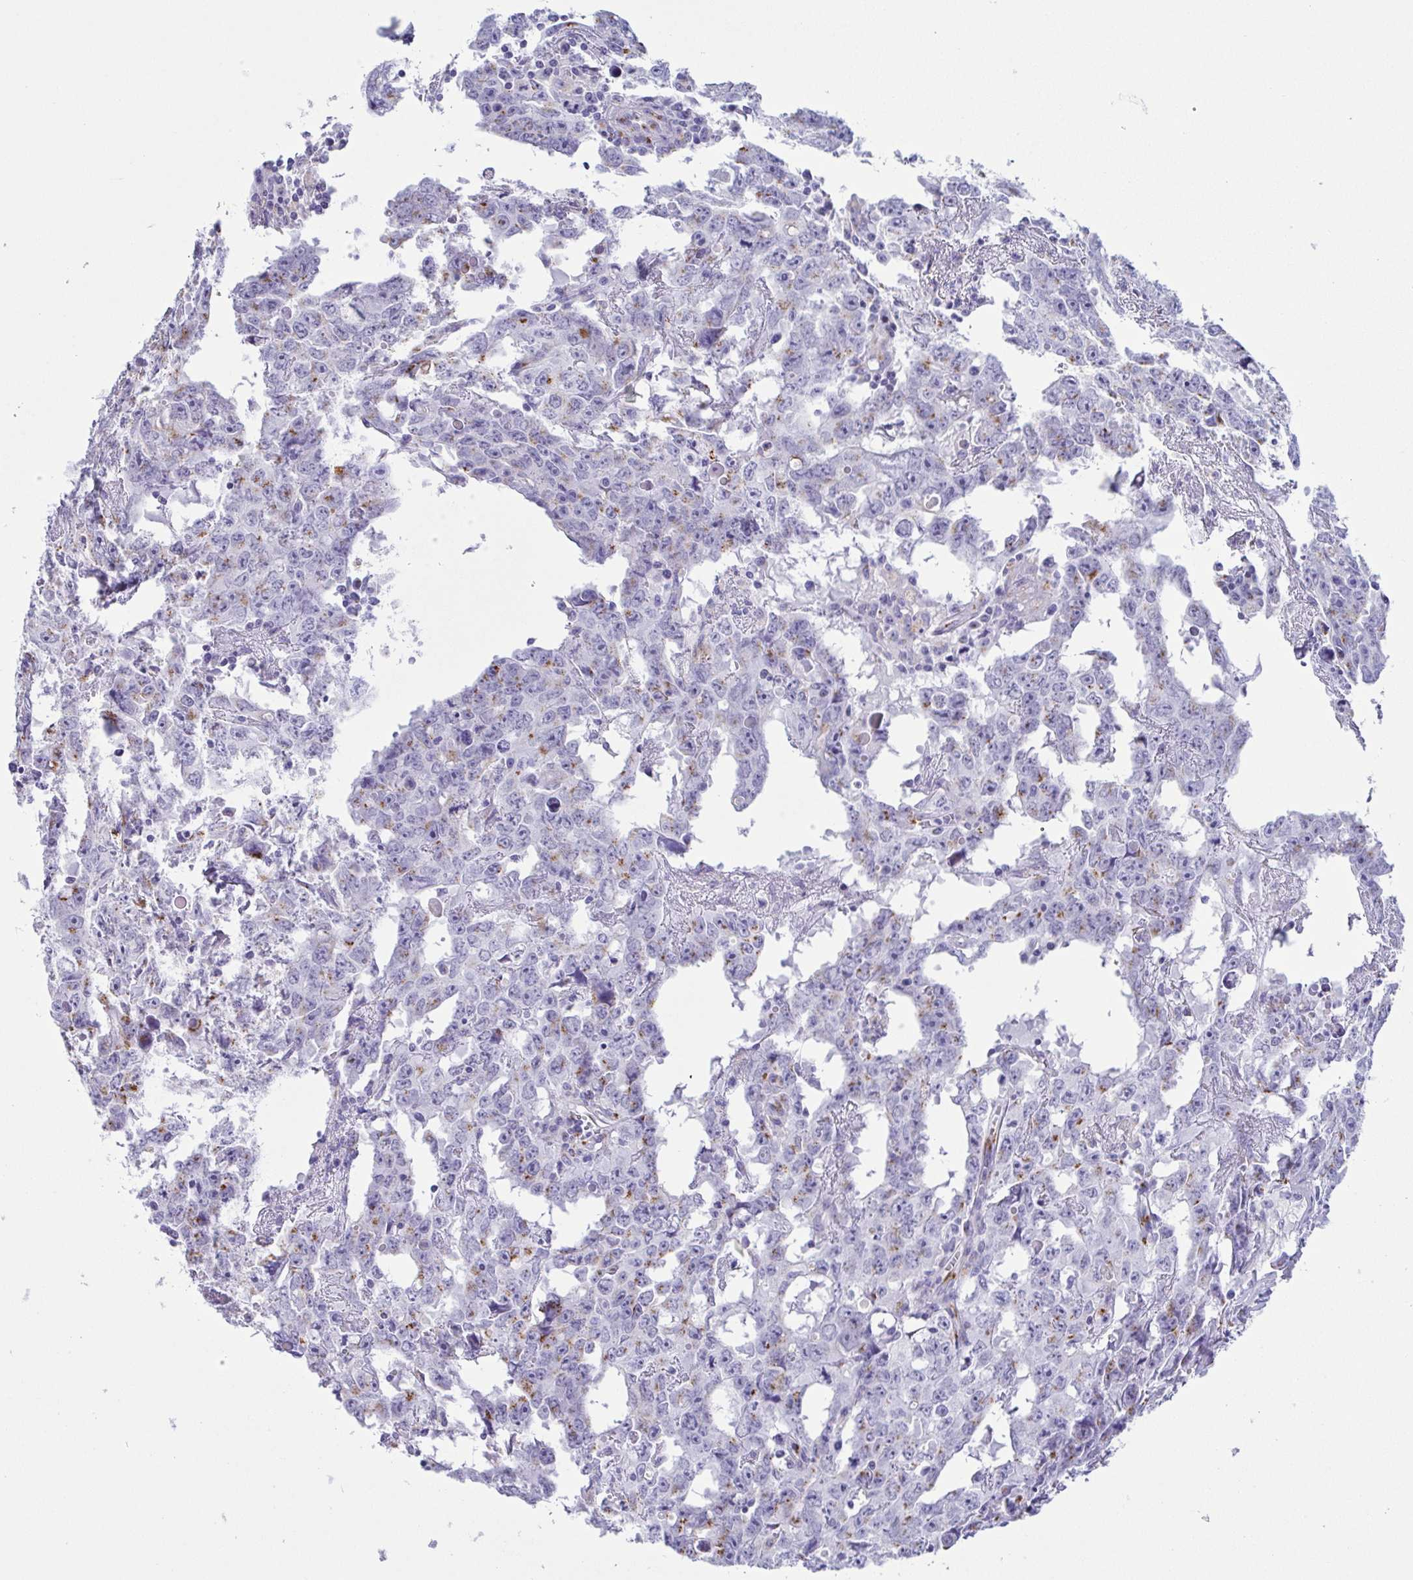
{"staining": {"intensity": "moderate", "quantity": "<25%", "location": "cytoplasmic/membranous"}, "tissue": "testis cancer", "cell_type": "Tumor cells", "image_type": "cancer", "snomed": [{"axis": "morphology", "description": "Carcinoma, Embryonal, NOS"}, {"axis": "topography", "description": "Testis"}], "caption": "Embryonal carcinoma (testis) was stained to show a protein in brown. There is low levels of moderate cytoplasmic/membranous expression in about <25% of tumor cells.", "gene": "SULT1B1", "patient": {"sex": "male", "age": 22}}